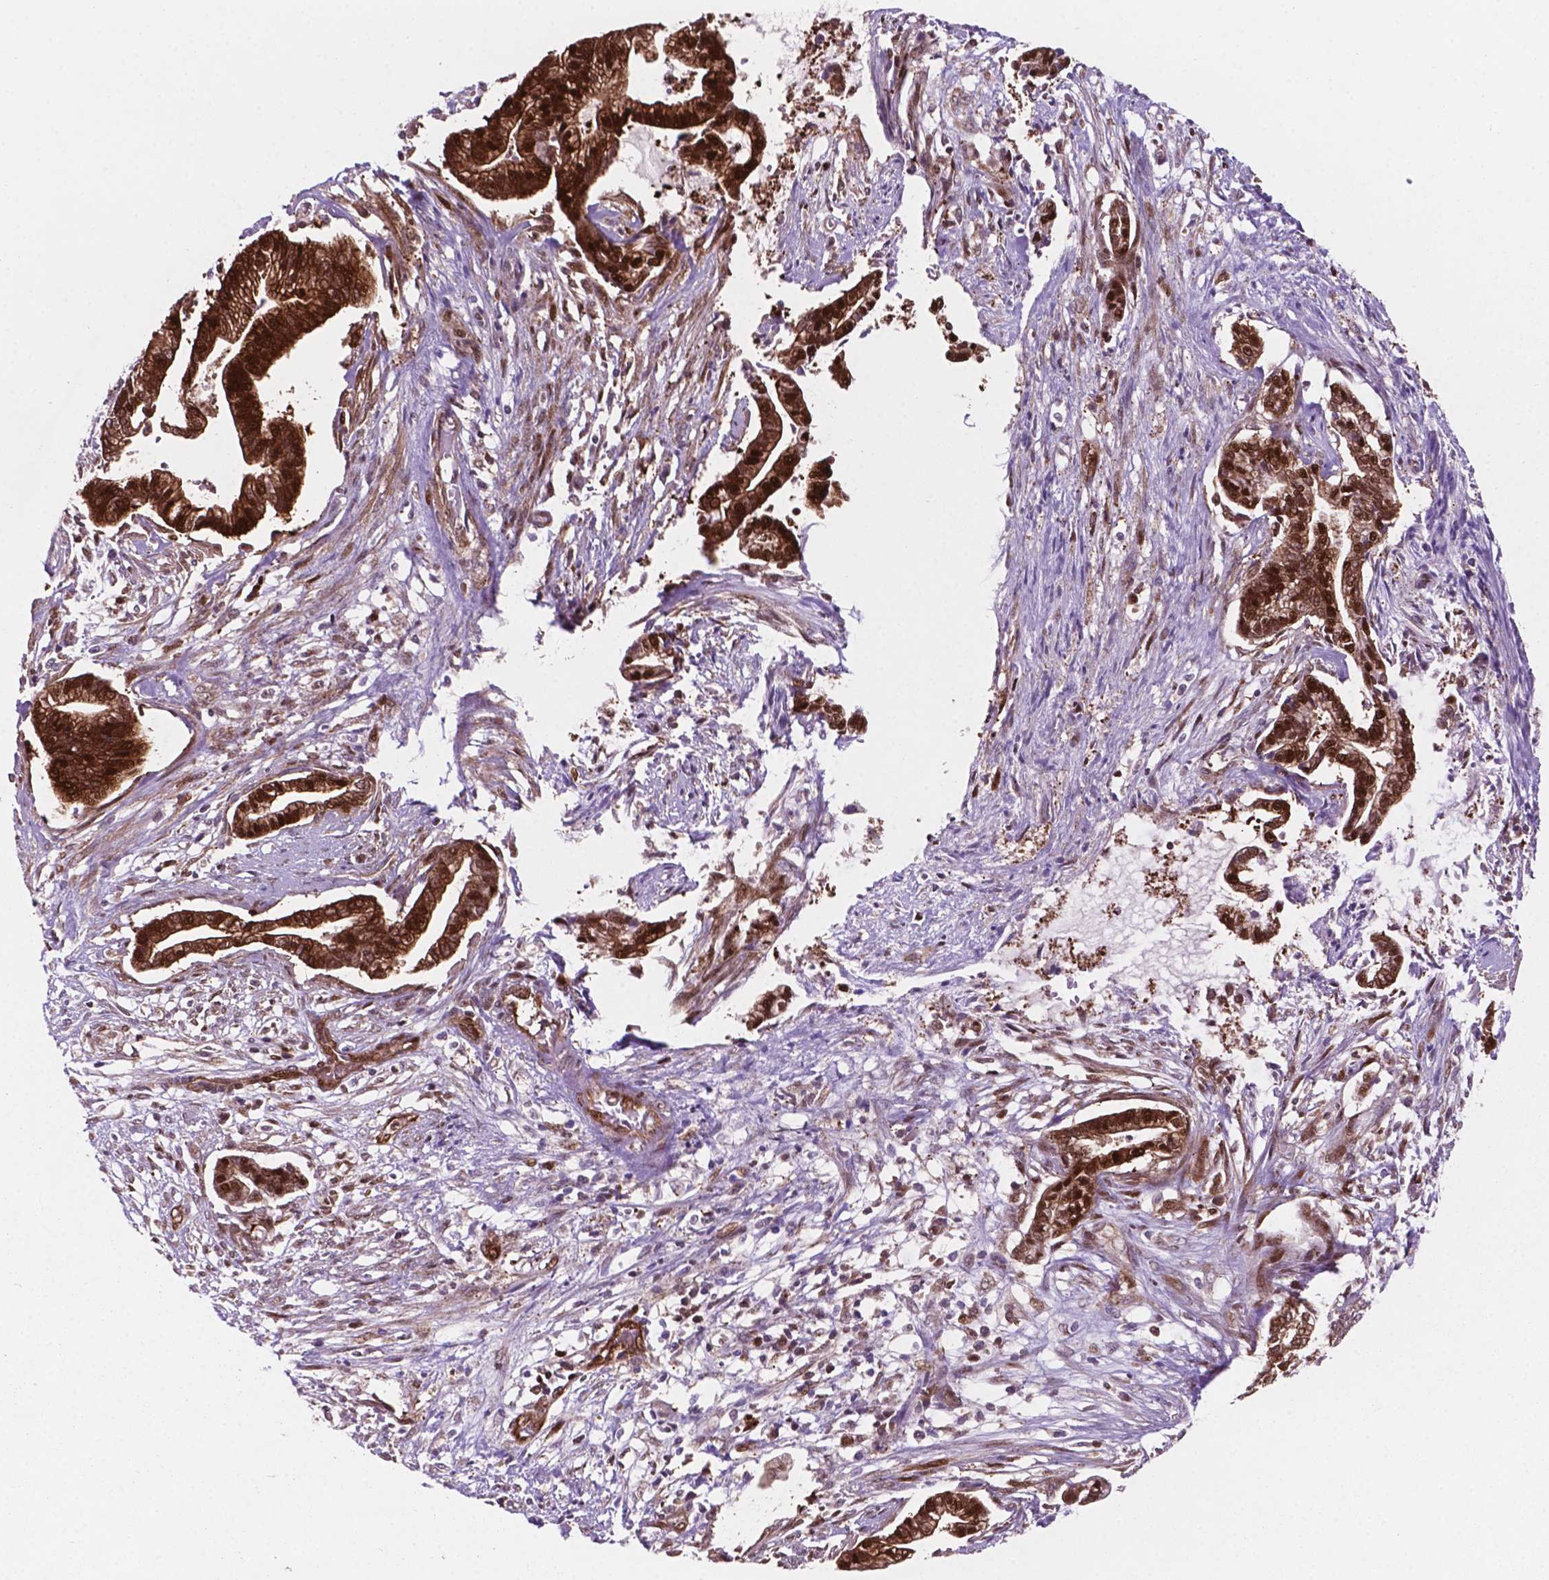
{"staining": {"intensity": "strong", "quantity": ">75%", "location": "cytoplasmic/membranous"}, "tissue": "cervical cancer", "cell_type": "Tumor cells", "image_type": "cancer", "snomed": [{"axis": "morphology", "description": "Adenocarcinoma, NOS"}, {"axis": "topography", "description": "Cervix"}], "caption": "An image showing strong cytoplasmic/membranous staining in about >75% of tumor cells in cervical adenocarcinoma, as visualized by brown immunohistochemical staining.", "gene": "LDHA", "patient": {"sex": "female", "age": 62}}